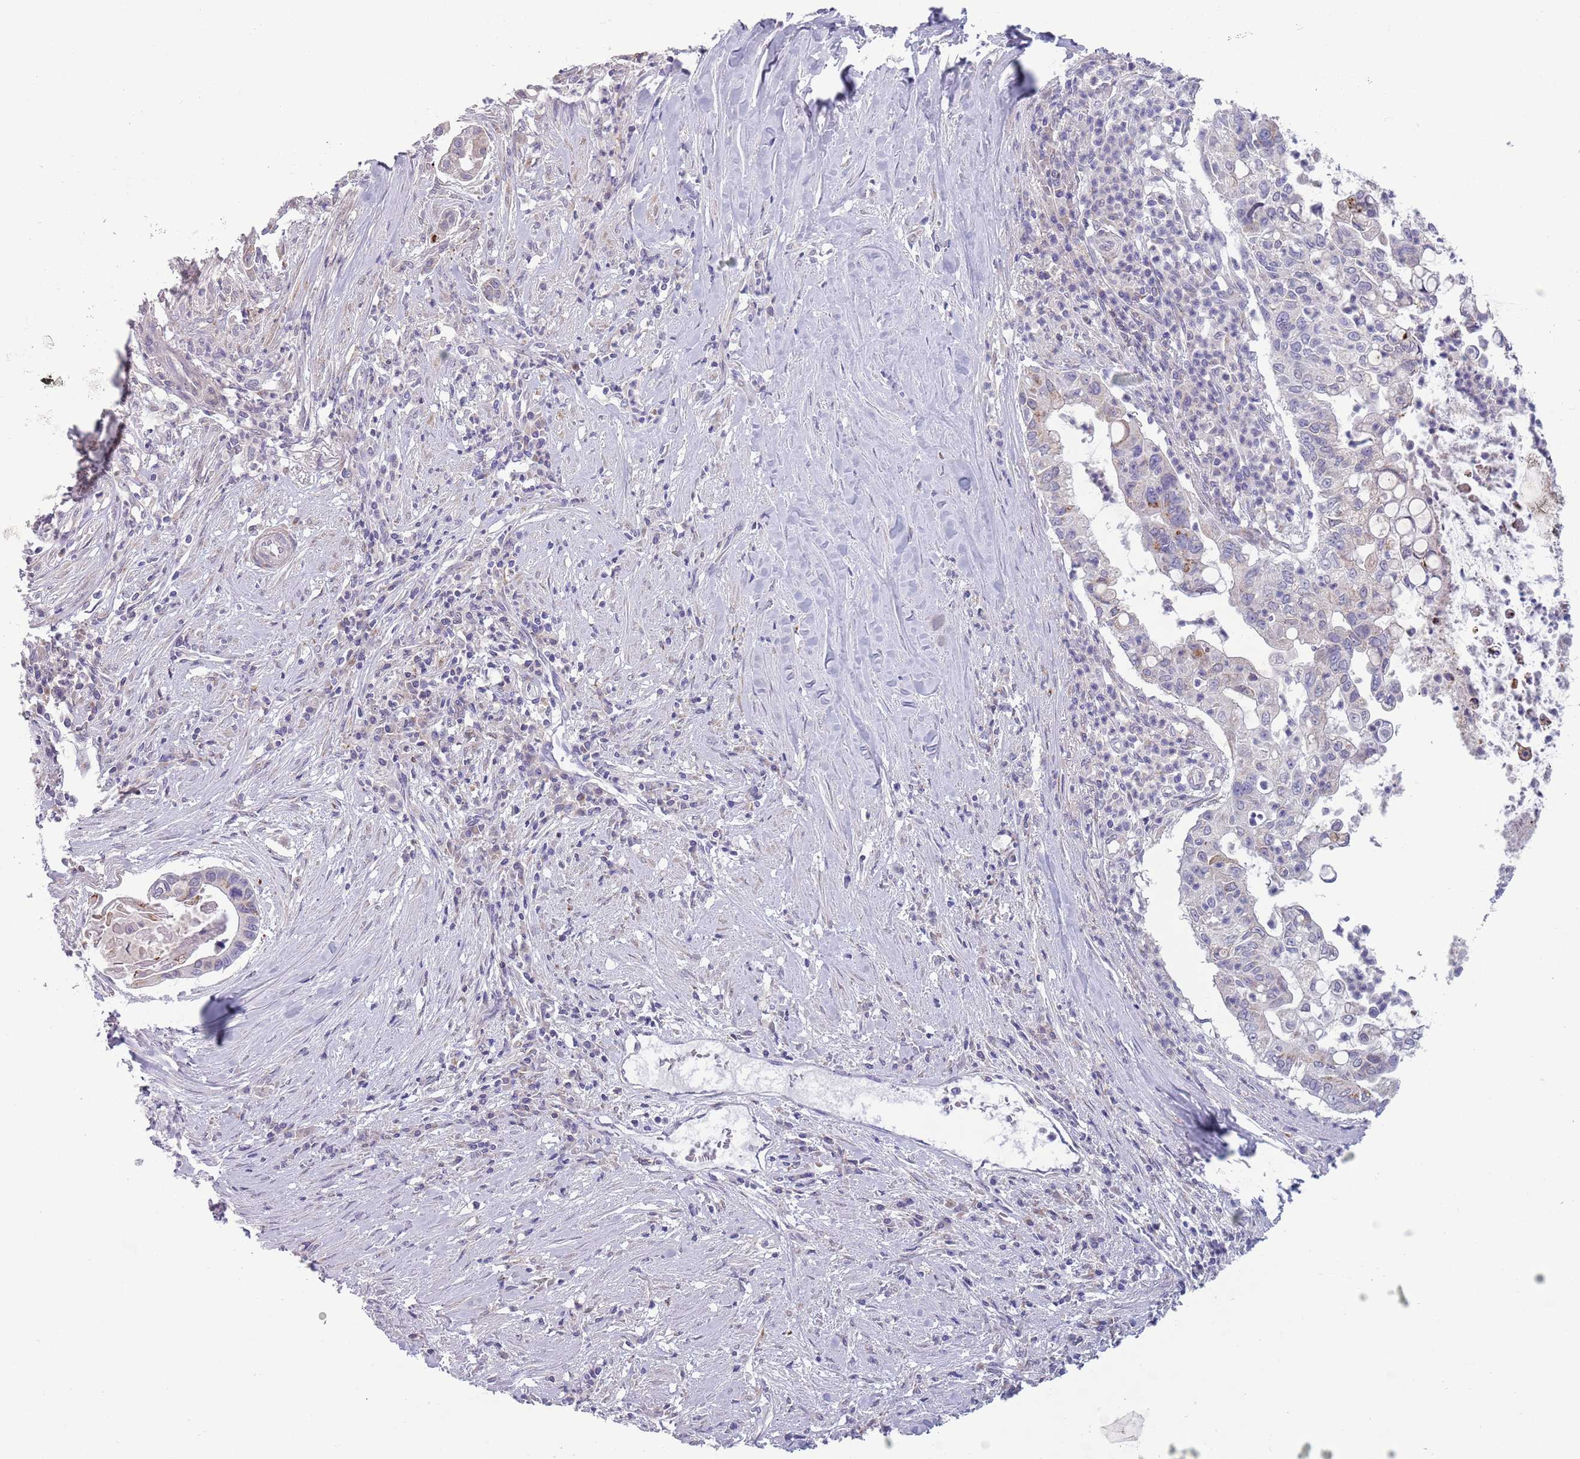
{"staining": {"intensity": "moderate", "quantity": "<25%", "location": "cytoplasmic/membranous"}, "tissue": "pancreatic cancer", "cell_type": "Tumor cells", "image_type": "cancer", "snomed": [{"axis": "morphology", "description": "Adenocarcinoma, NOS"}, {"axis": "topography", "description": "Pancreas"}], "caption": "Immunohistochemistry photomicrograph of neoplastic tissue: human adenocarcinoma (pancreatic) stained using immunohistochemistry reveals low levels of moderate protein expression localized specifically in the cytoplasmic/membranous of tumor cells, appearing as a cytoplasmic/membranous brown color.", "gene": "ACSBG1", "patient": {"sex": "male", "age": 73}}